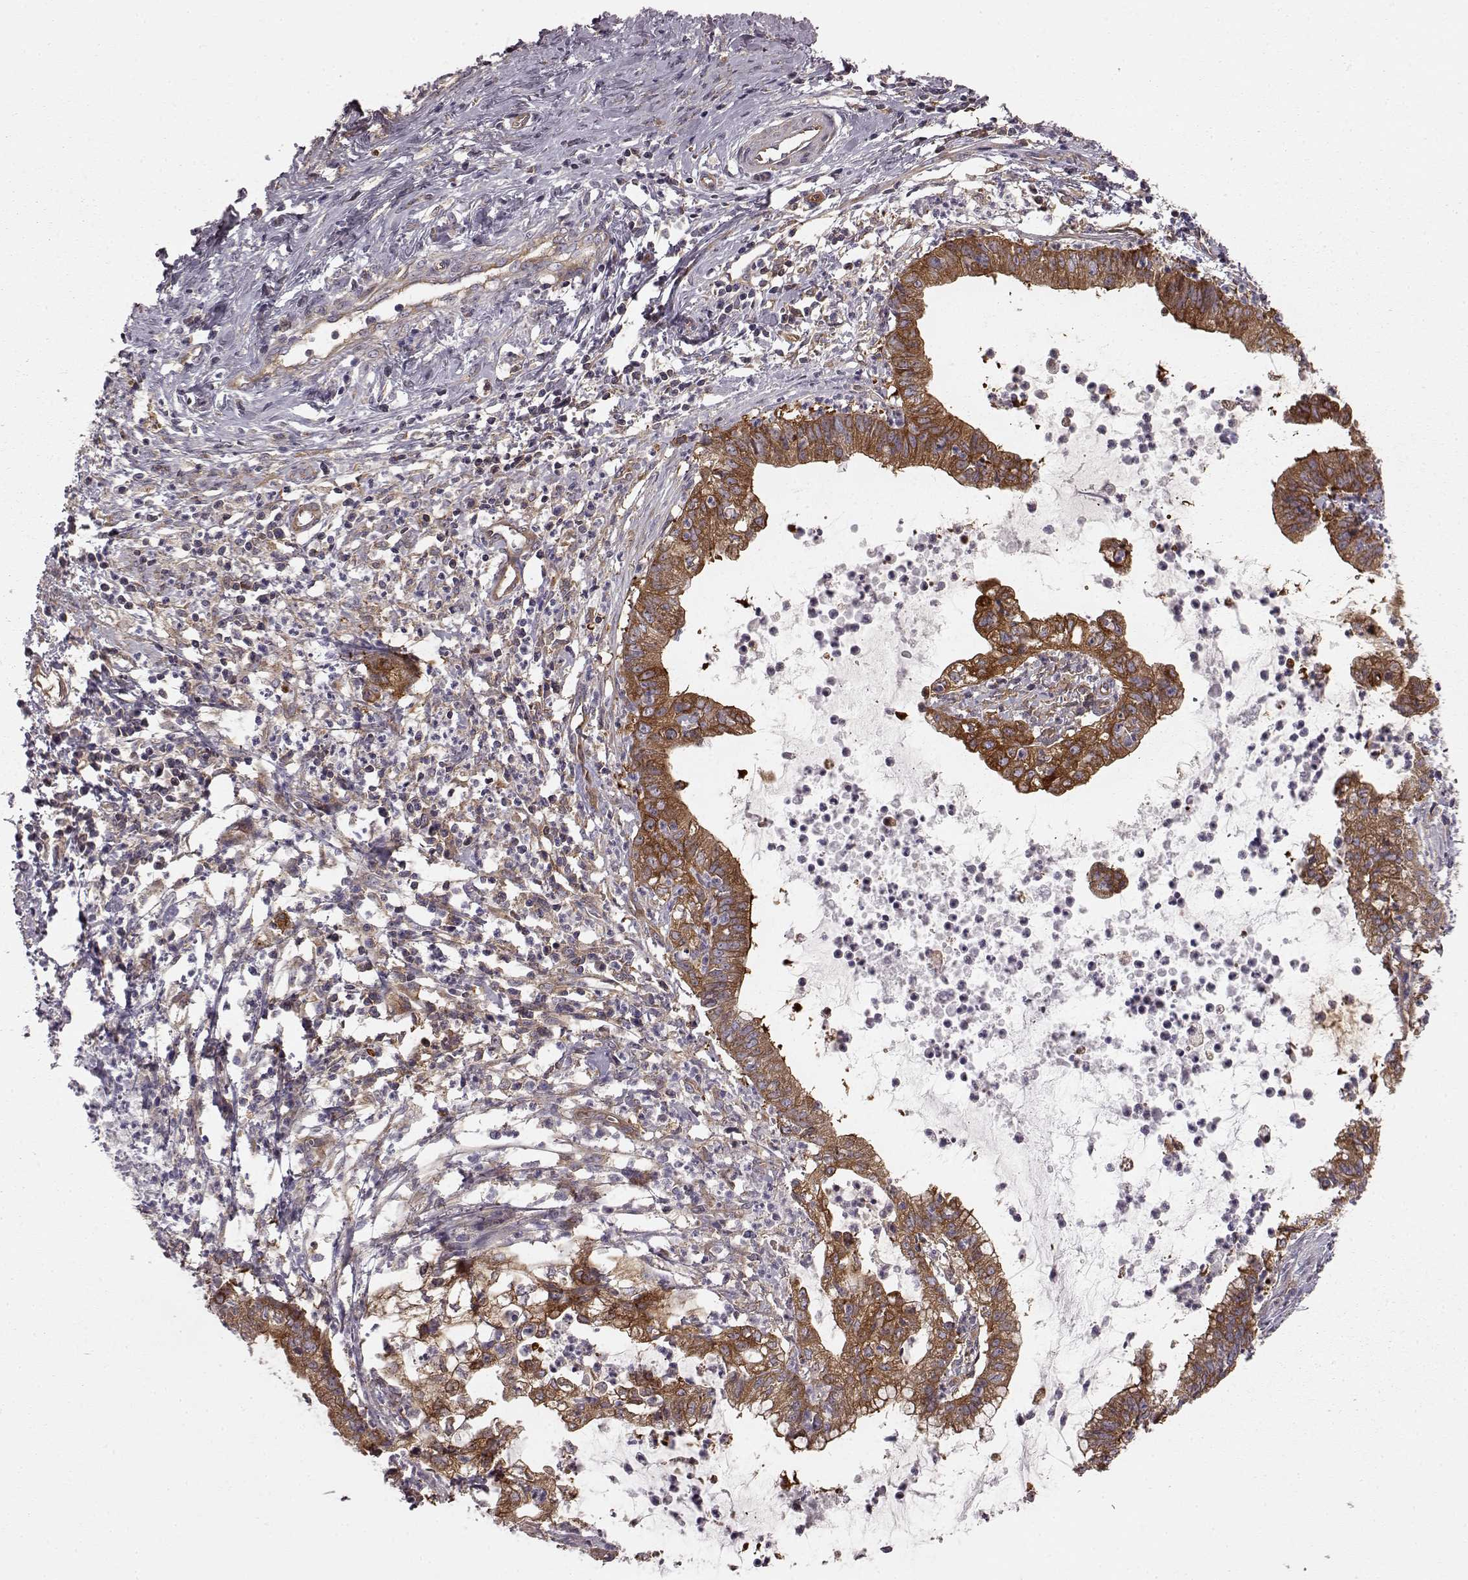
{"staining": {"intensity": "strong", "quantity": ">75%", "location": "cytoplasmic/membranous"}, "tissue": "cervical cancer", "cell_type": "Tumor cells", "image_type": "cancer", "snomed": [{"axis": "morphology", "description": "Normal tissue, NOS"}, {"axis": "morphology", "description": "Adenocarcinoma, NOS"}, {"axis": "topography", "description": "Cervix"}], "caption": "Immunohistochemical staining of human cervical cancer displays high levels of strong cytoplasmic/membranous expression in about >75% of tumor cells. (DAB IHC, brown staining for protein, blue staining for nuclei).", "gene": "RABGAP1", "patient": {"sex": "female", "age": 38}}